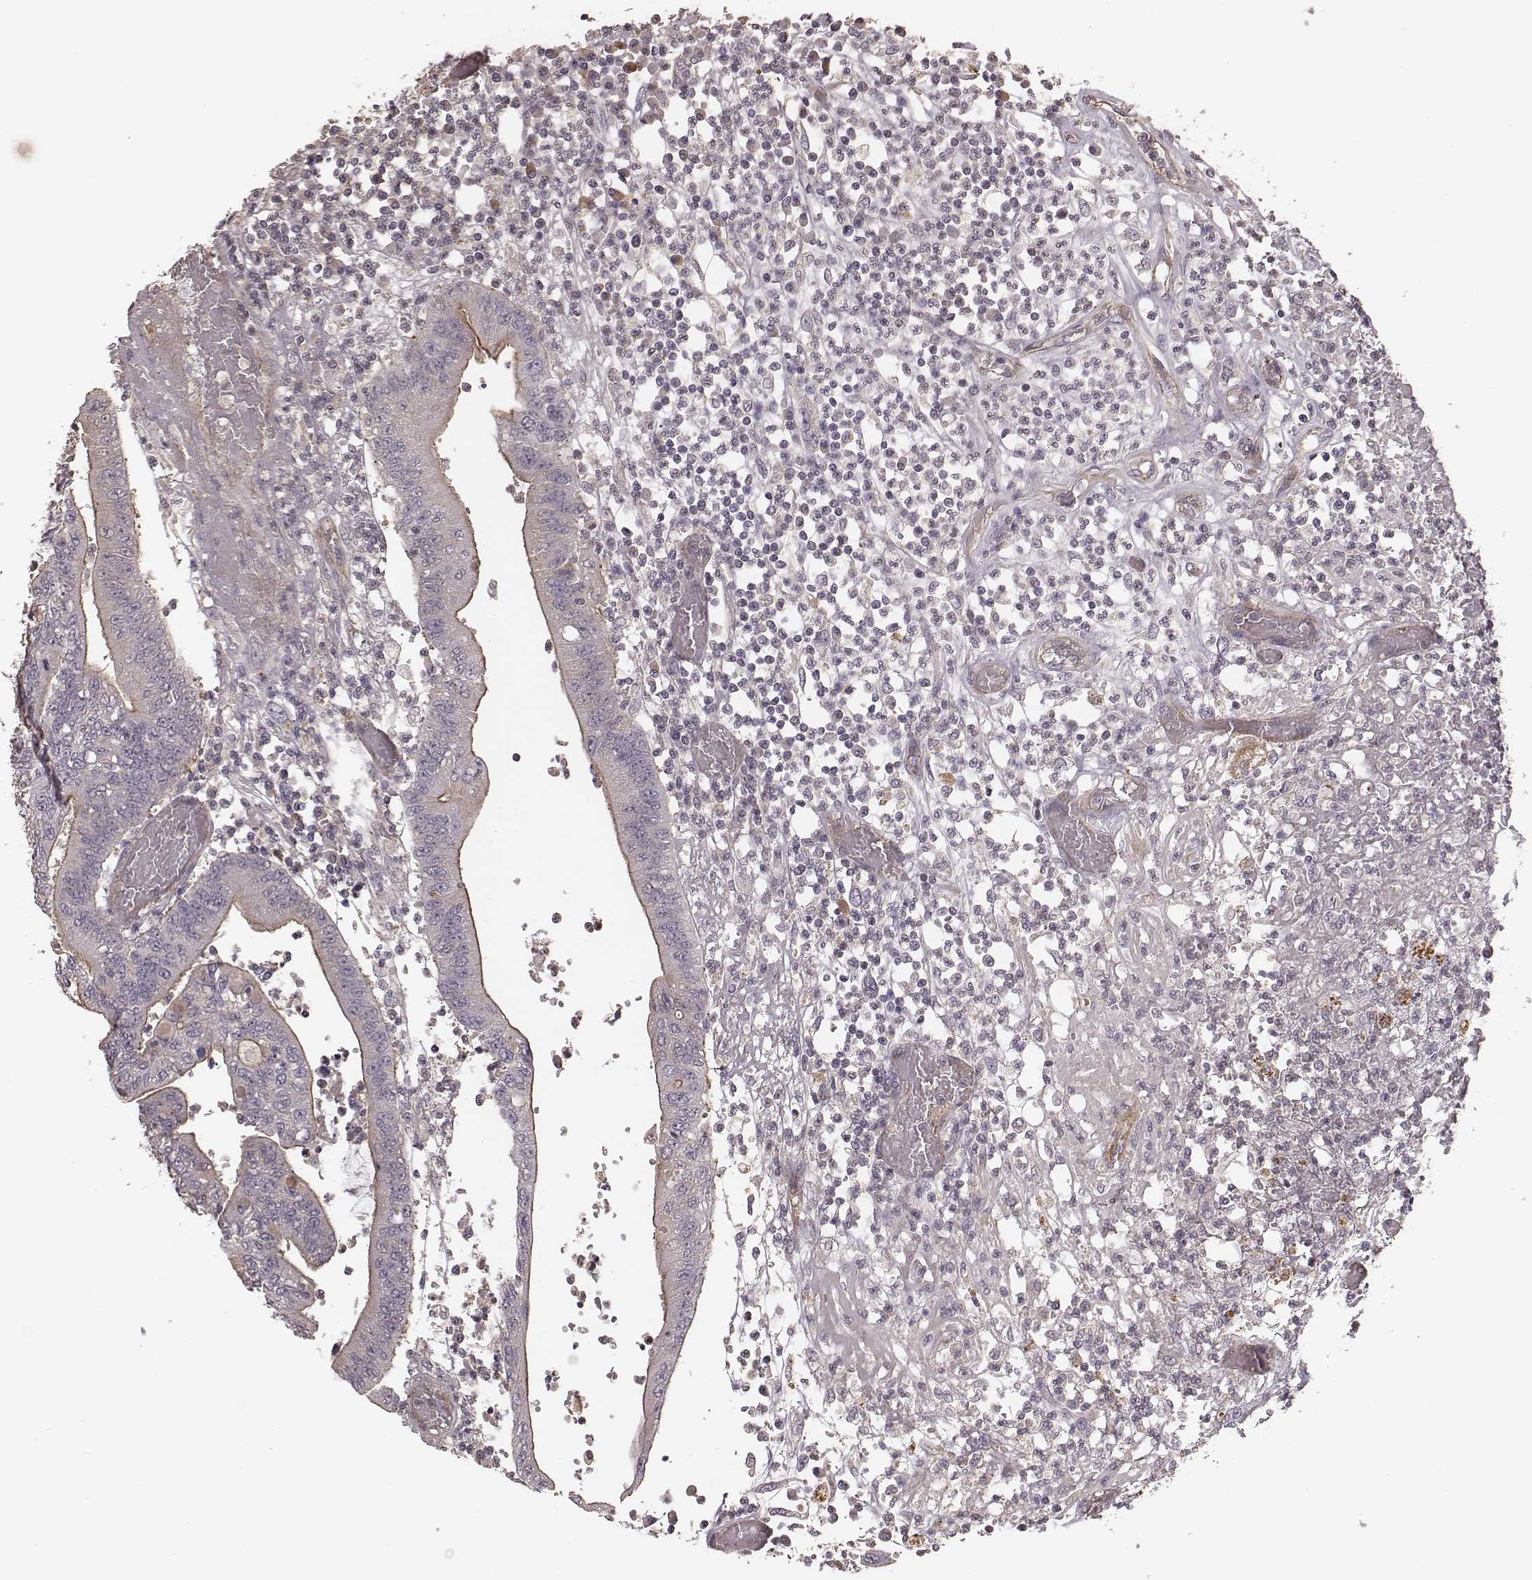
{"staining": {"intensity": "moderate", "quantity": "25%-75%", "location": "cytoplasmic/membranous"}, "tissue": "colorectal cancer", "cell_type": "Tumor cells", "image_type": "cancer", "snomed": [{"axis": "morphology", "description": "Adenocarcinoma, NOS"}, {"axis": "topography", "description": "Rectum"}], "caption": "Adenocarcinoma (colorectal) stained for a protein (brown) reveals moderate cytoplasmic/membranous positive staining in about 25%-75% of tumor cells.", "gene": "OTOGL", "patient": {"sex": "male", "age": 54}}